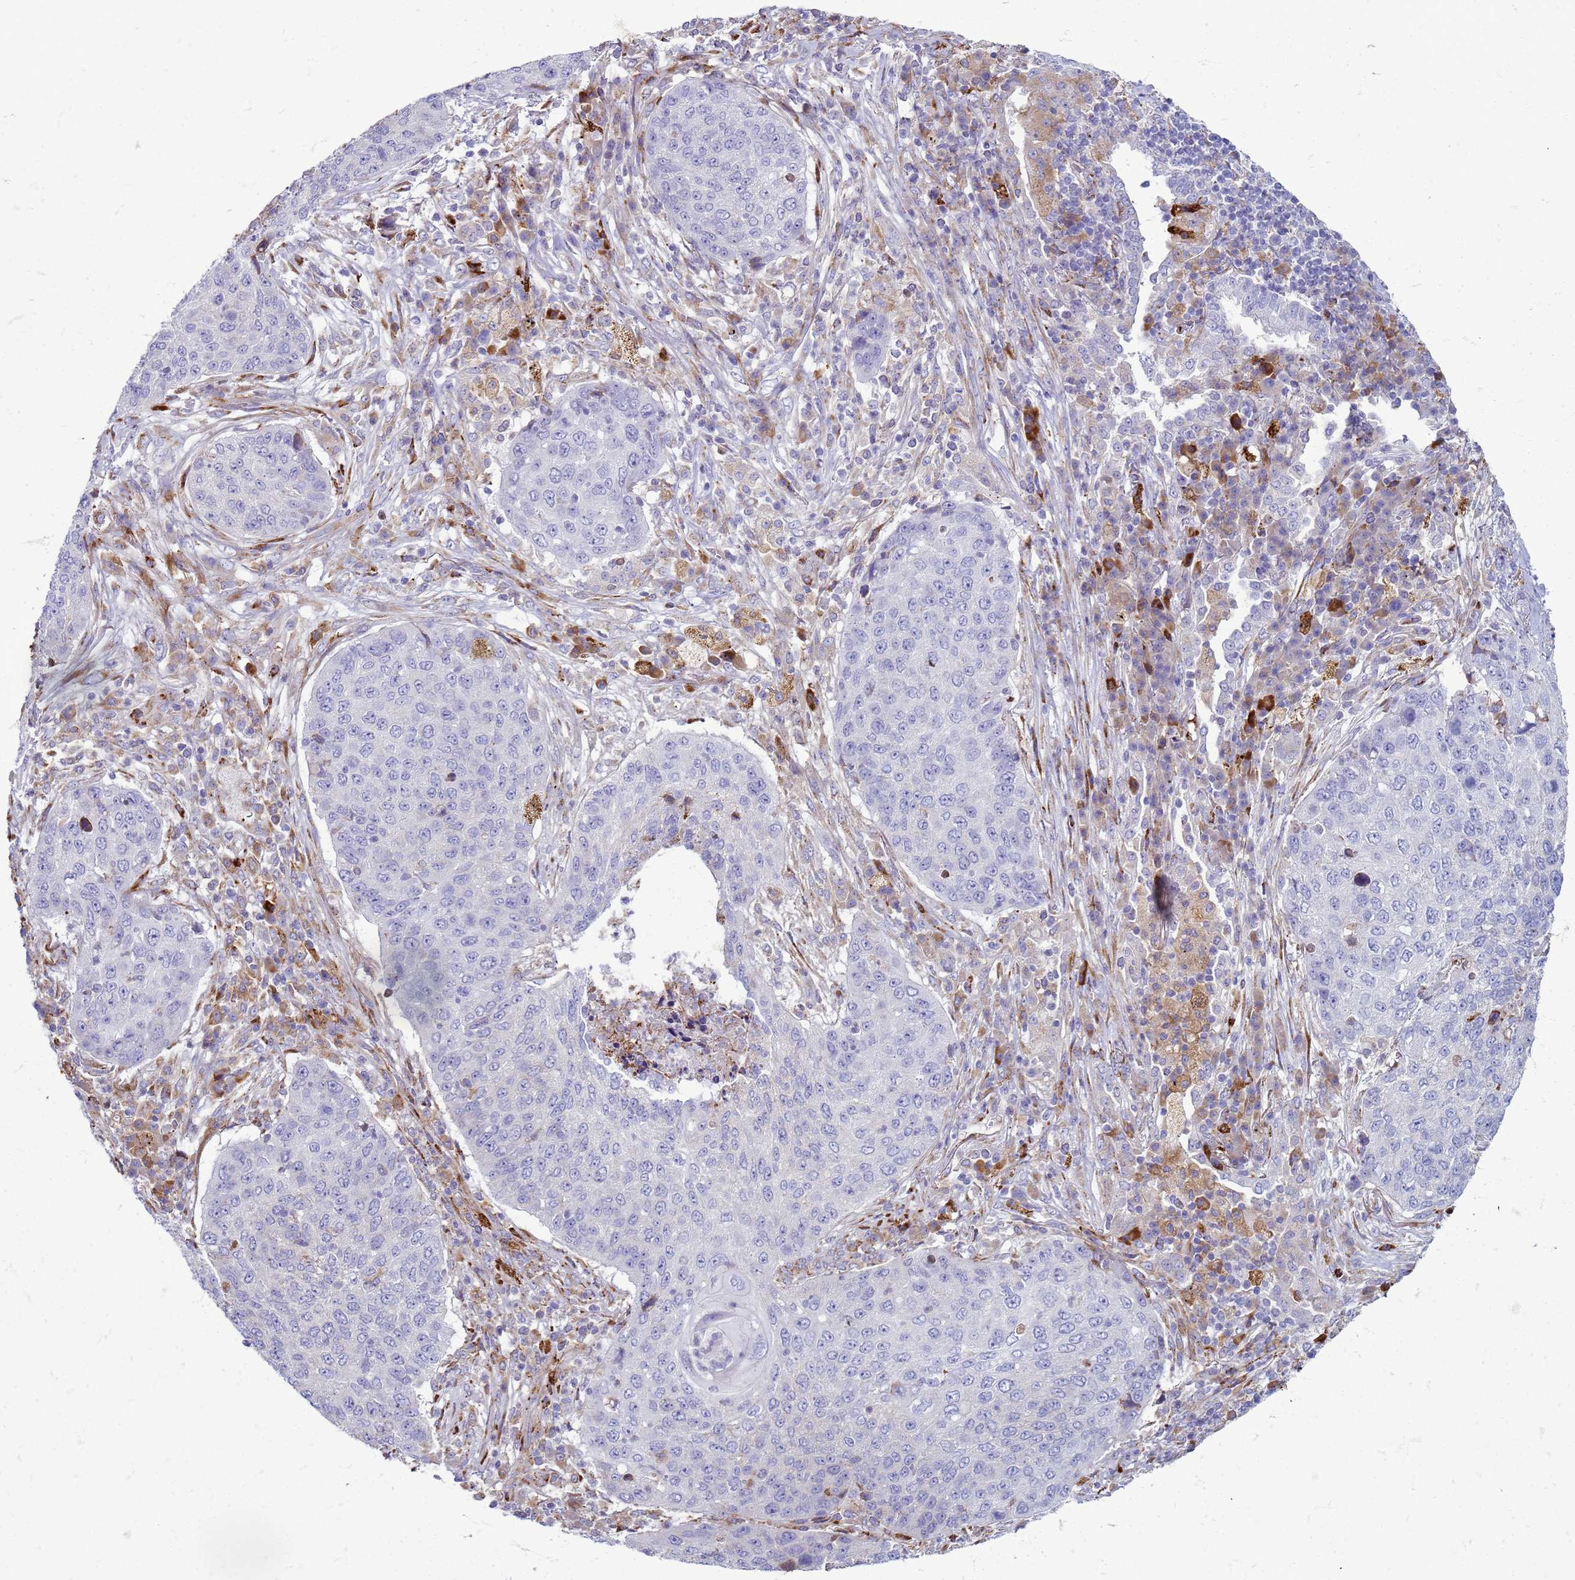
{"staining": {"intensity": "negative", "quantity": "none", "location": "none"}, "tissue": "lung cancer", "cell_type": "Tumor cells", "image_type": "cancer", "snomed": [{"axis": "morphology", "description": "Squamous cell carcinoma, NOS"}, {"axis": "topography", "description": "Lung"}], "caption": "Immunohistochemistry (IHC) of lung cancer (squamous cell carcinoma) displays no expression in tumor cells.", "gene": "PDK3", "patient": {"sex": "female", "age": 63}}